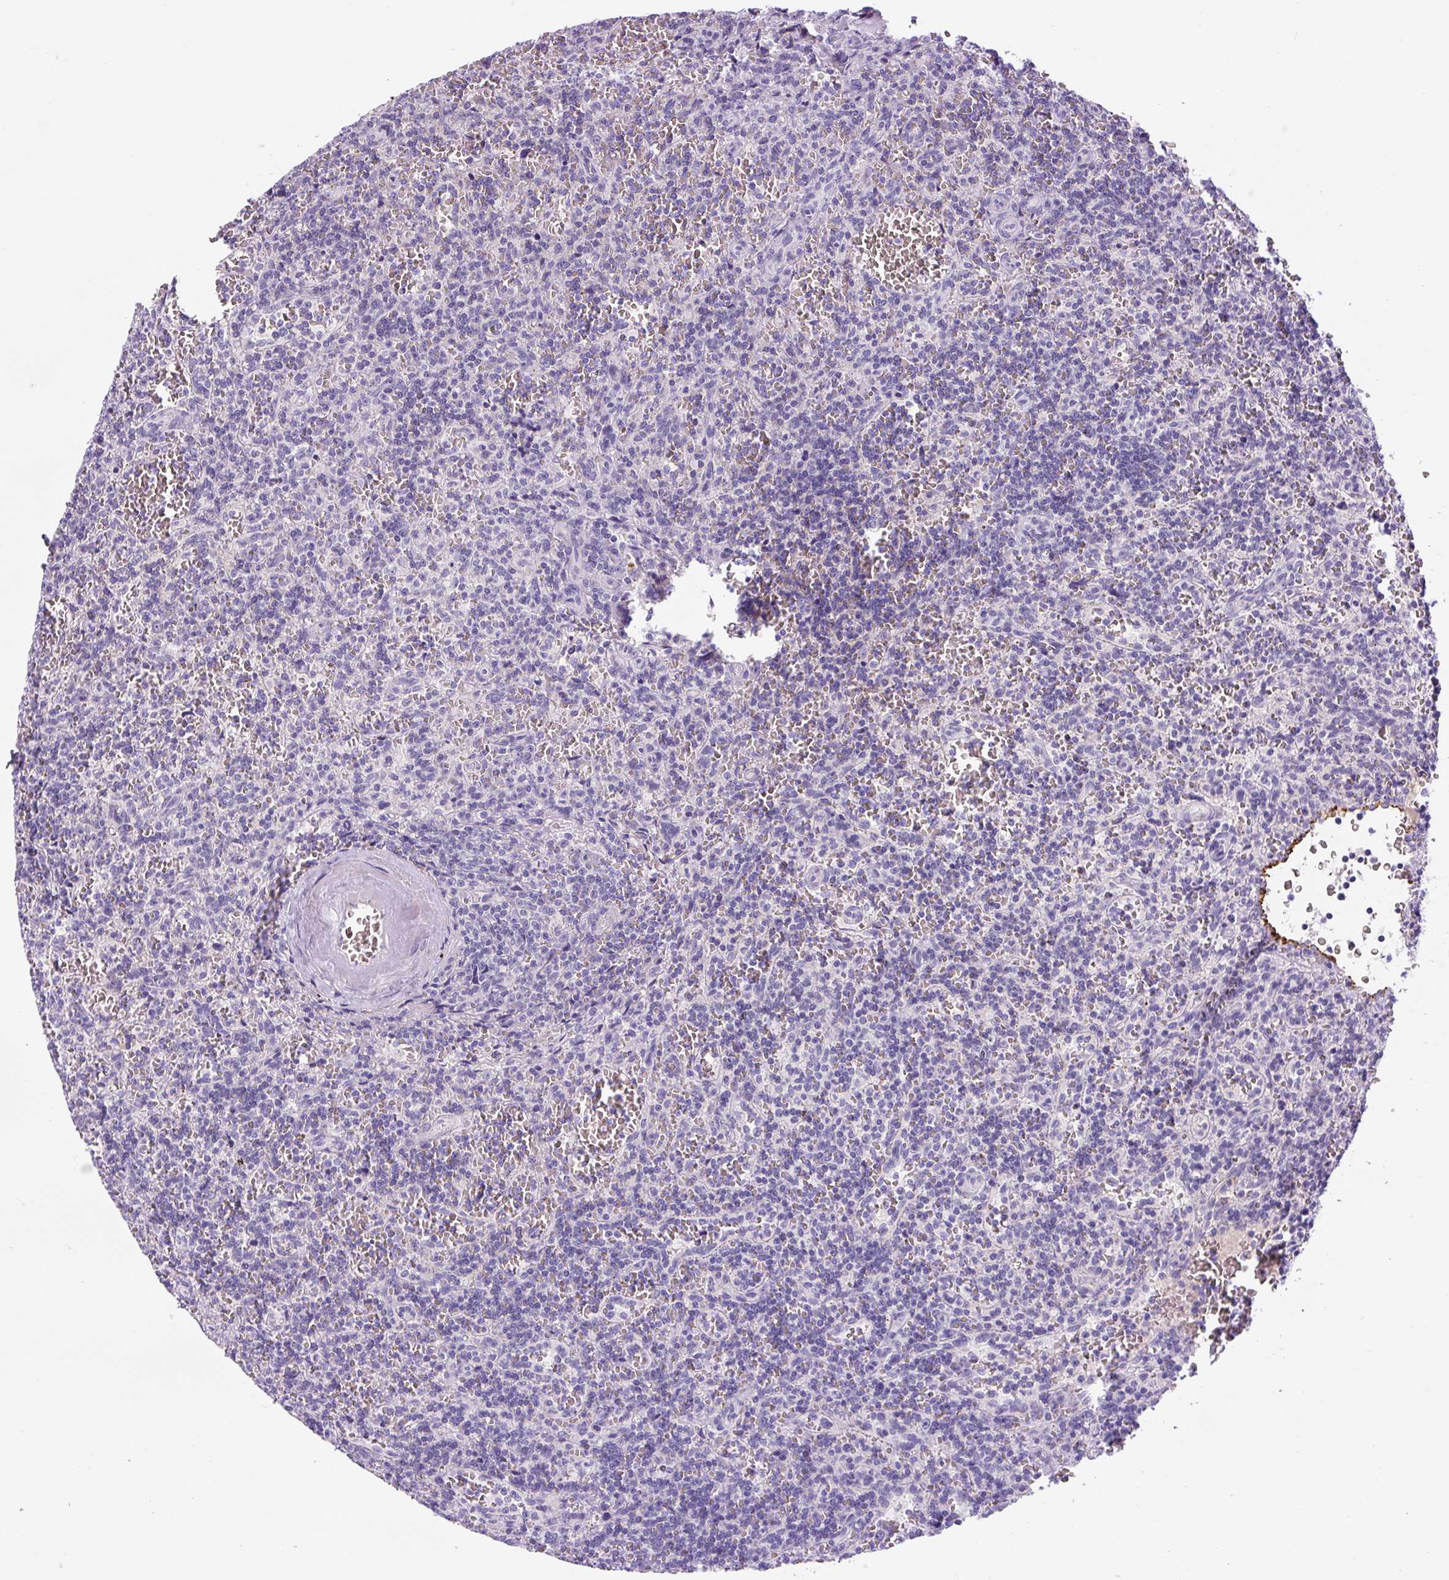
{"staining": {"intensity": "negative", "quantity": "none", "location": "none"}, "tissue": "lymphoma", "cell_type": "Tumor cells", "image_type": "cancer", "snomed": [{"axis": "morphology", "description": "Malignant lymphoma, non-Hodgkin's type, Low grade"}, {"axis": "topography", "description": "Spleen"}], "caption": "There is no significant expression in tumor cells of malignant lymphoma, non-Hodgkin's type (low-grade).", "gene": "RSPO4", "patient": {"sex": "male", "age": 73}}